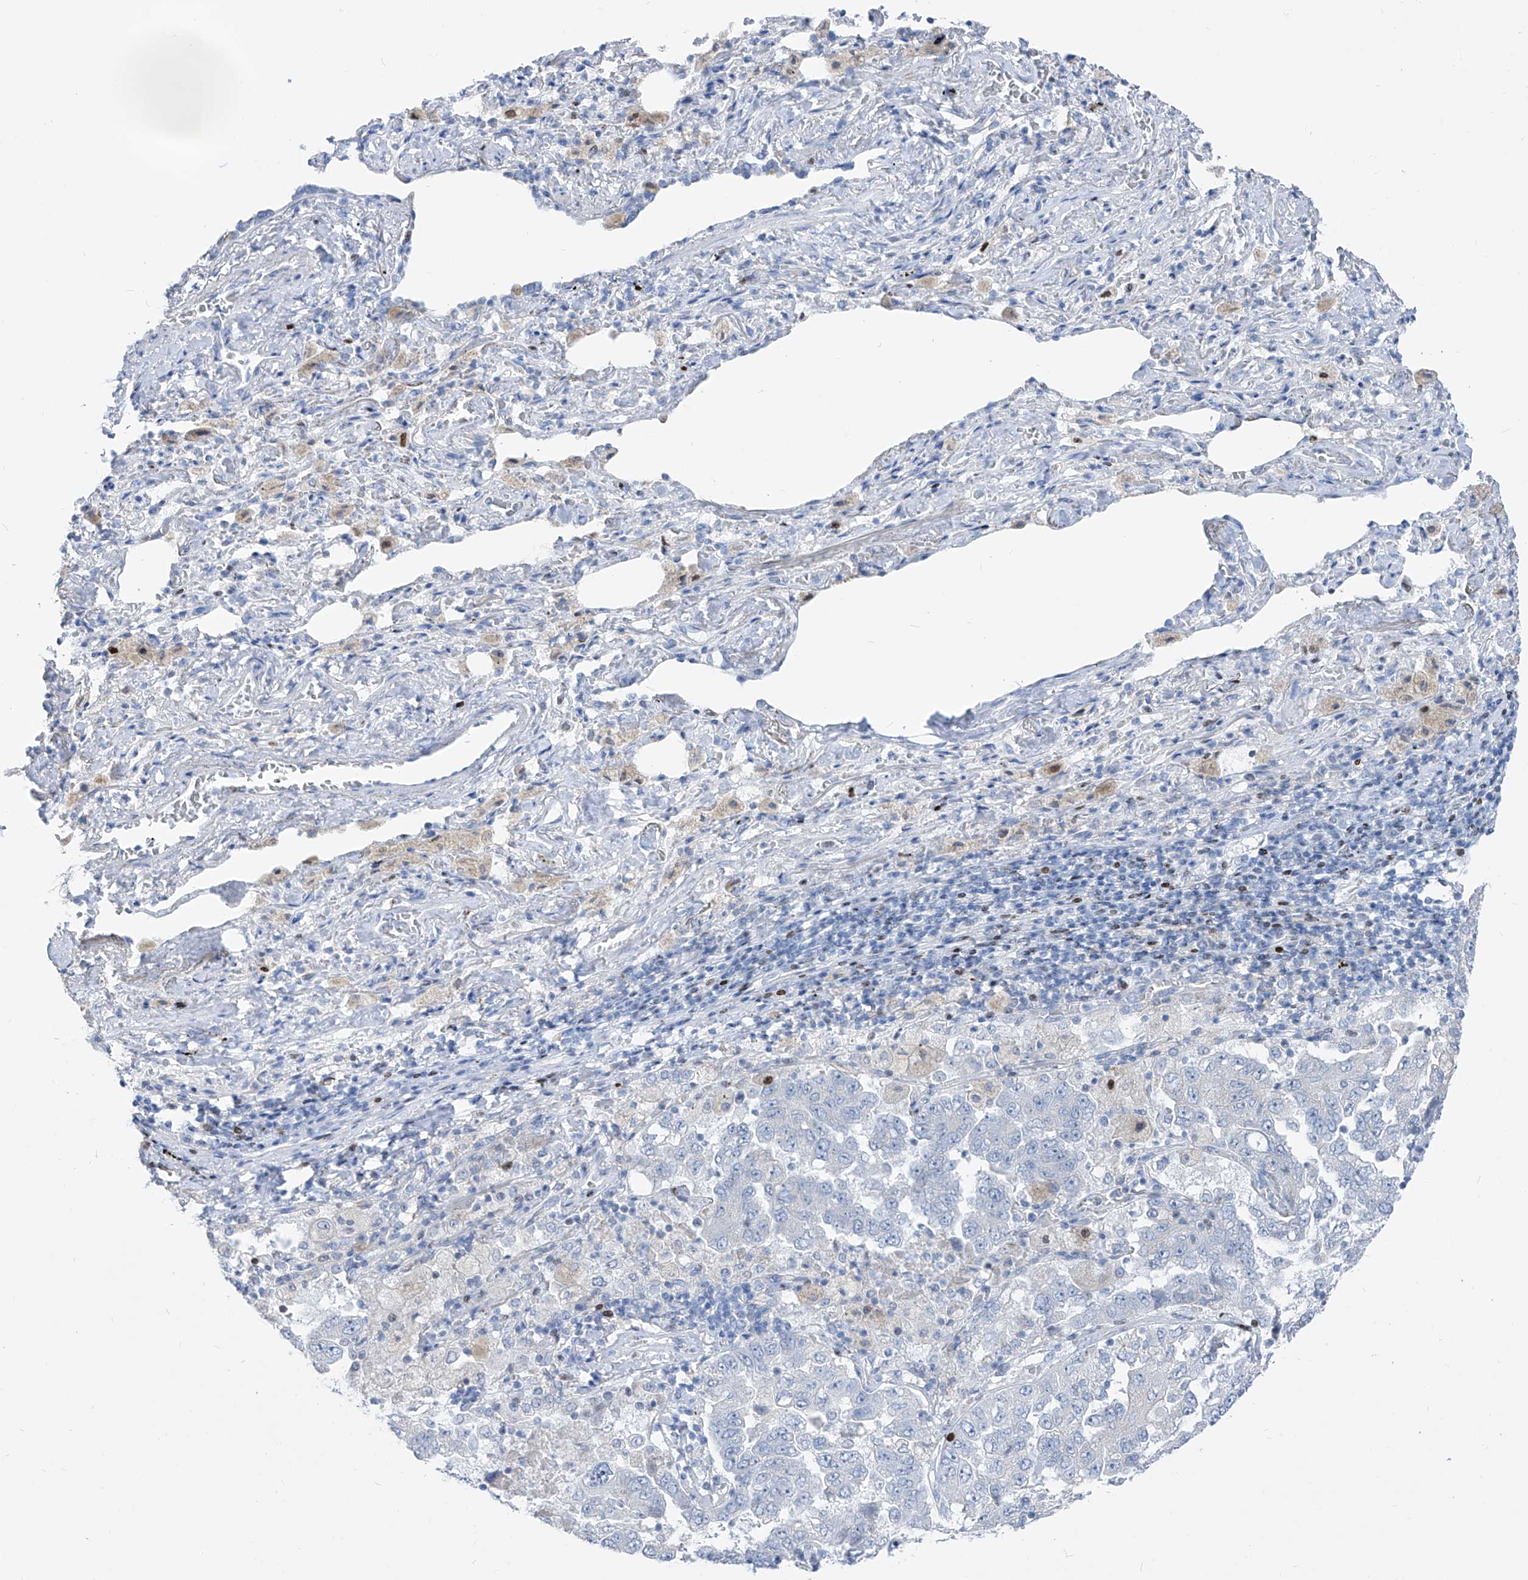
{"staining": {"intensity": "negative", "quantity": "none", "location": "none"}, "tissue": "lung cancer", "cell_type": "Tumor cells", "image_type": "cancer", "snomed": [{"axis": "morphology", "description": "Adenocarcinoma, NOS"}, {"axis": "topography", "description": "Lung"}], "caption": "Immunohistochemistry (IHC) histopathology image of human adenocarcinoma (lung) stained for a protein (brown), which shows no expression in tumor cells.", "gene": "FRS3", "patient": {"sex": "female", "age": 51}}